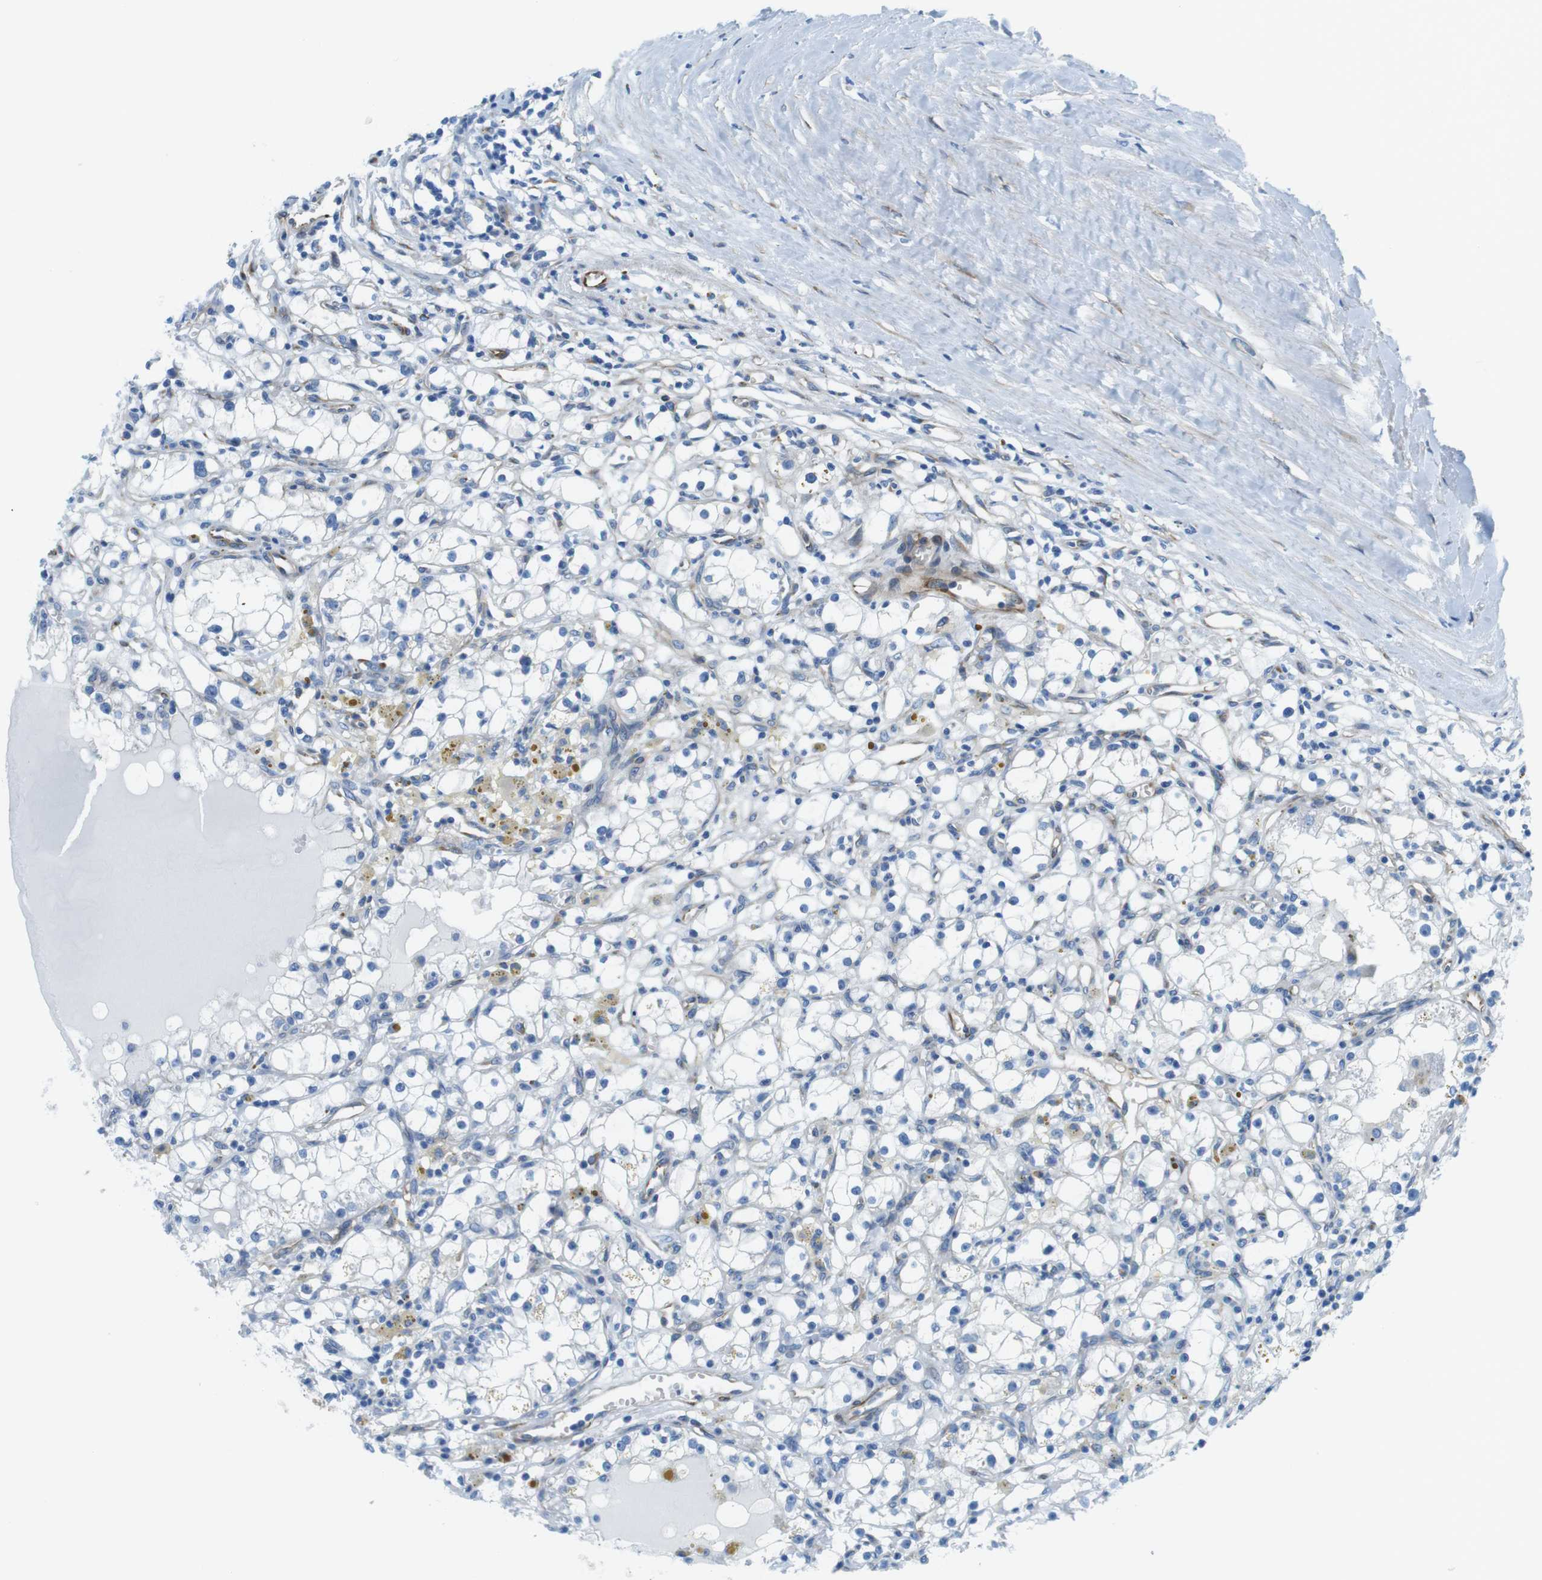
{"staining": {"intensity": "negative", "quantity": "none", "location": "none"}, "tissue": "renal cancer", "cell_type": "Tumor cells", "image_type": "cancer", "snomed": [{"axis": "morphology", "description": "Adenocarcinoma, NOS"}, {"axis": "topography", "description": "Kidney"}], "caption": "A micrograph of human renal adenocarcinoma is negative for staining in tumor cells. (Brightfield microscopy of DAB immunohistochemistry at high magnification).", "gene": "EMP2", "patient": {"sex": "male", "age": 56}}